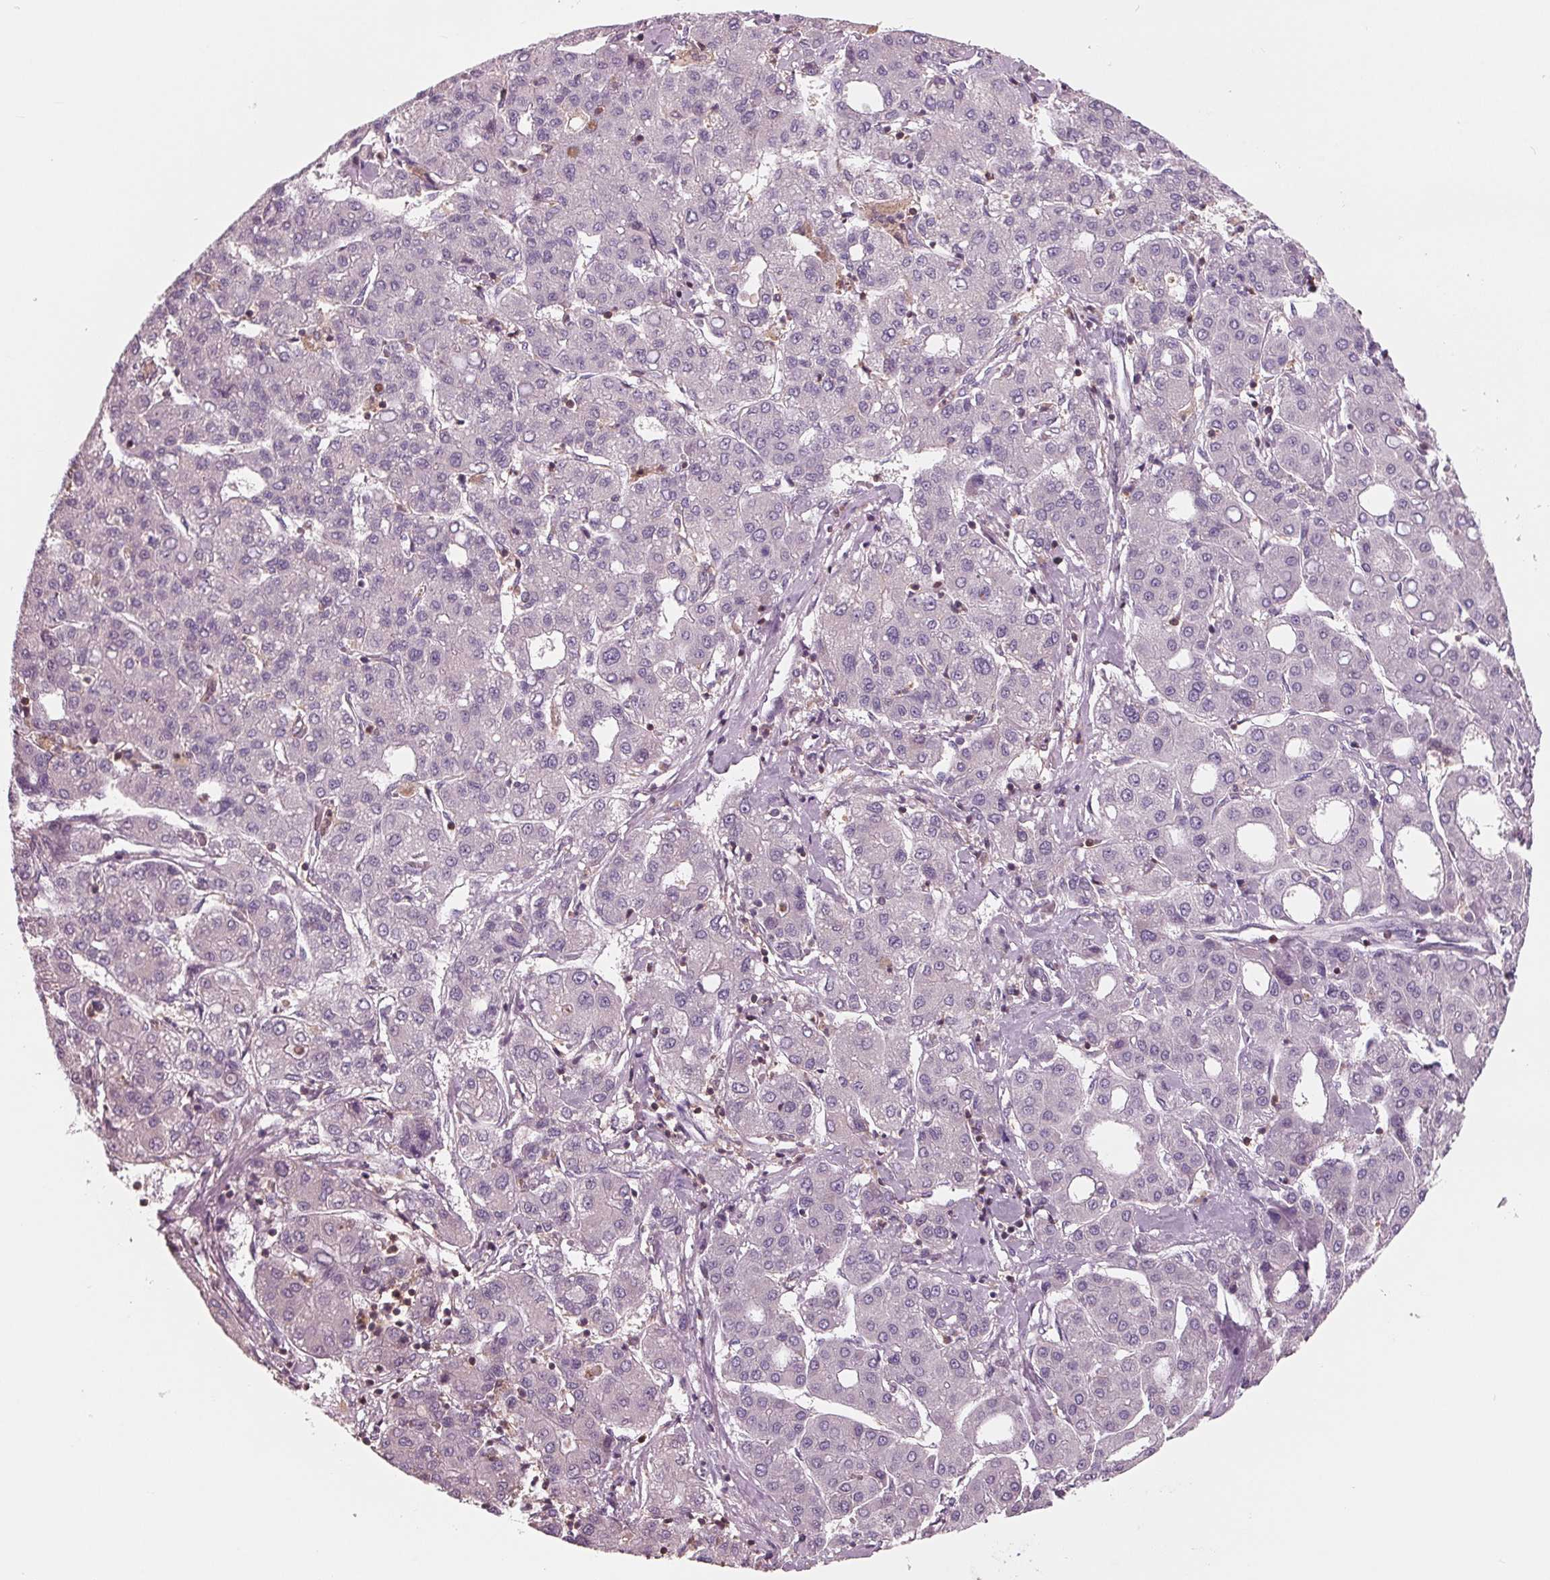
{"staining": {"intensity": "negative", "quantity": "none", "location": "none"}, "tissue": "liver cancer", "cell_type": "Tumor cells", "image_type": "cancer", "snomed": [{"axis": "morphology", "description": "Carcinoma, Hepatocellular, NOS"}, {"axis": "topography", "description": "Liver"}], "caption": "DAB immunohistochemical staining of liver hepatocellular carcinoma exhibits no significant expression in tumor cells. (Brightfield microscopy of DAB IHC at high magnification).", "gene": "ARHGAP25", "patient": {"sex": "male", "age": 65}}